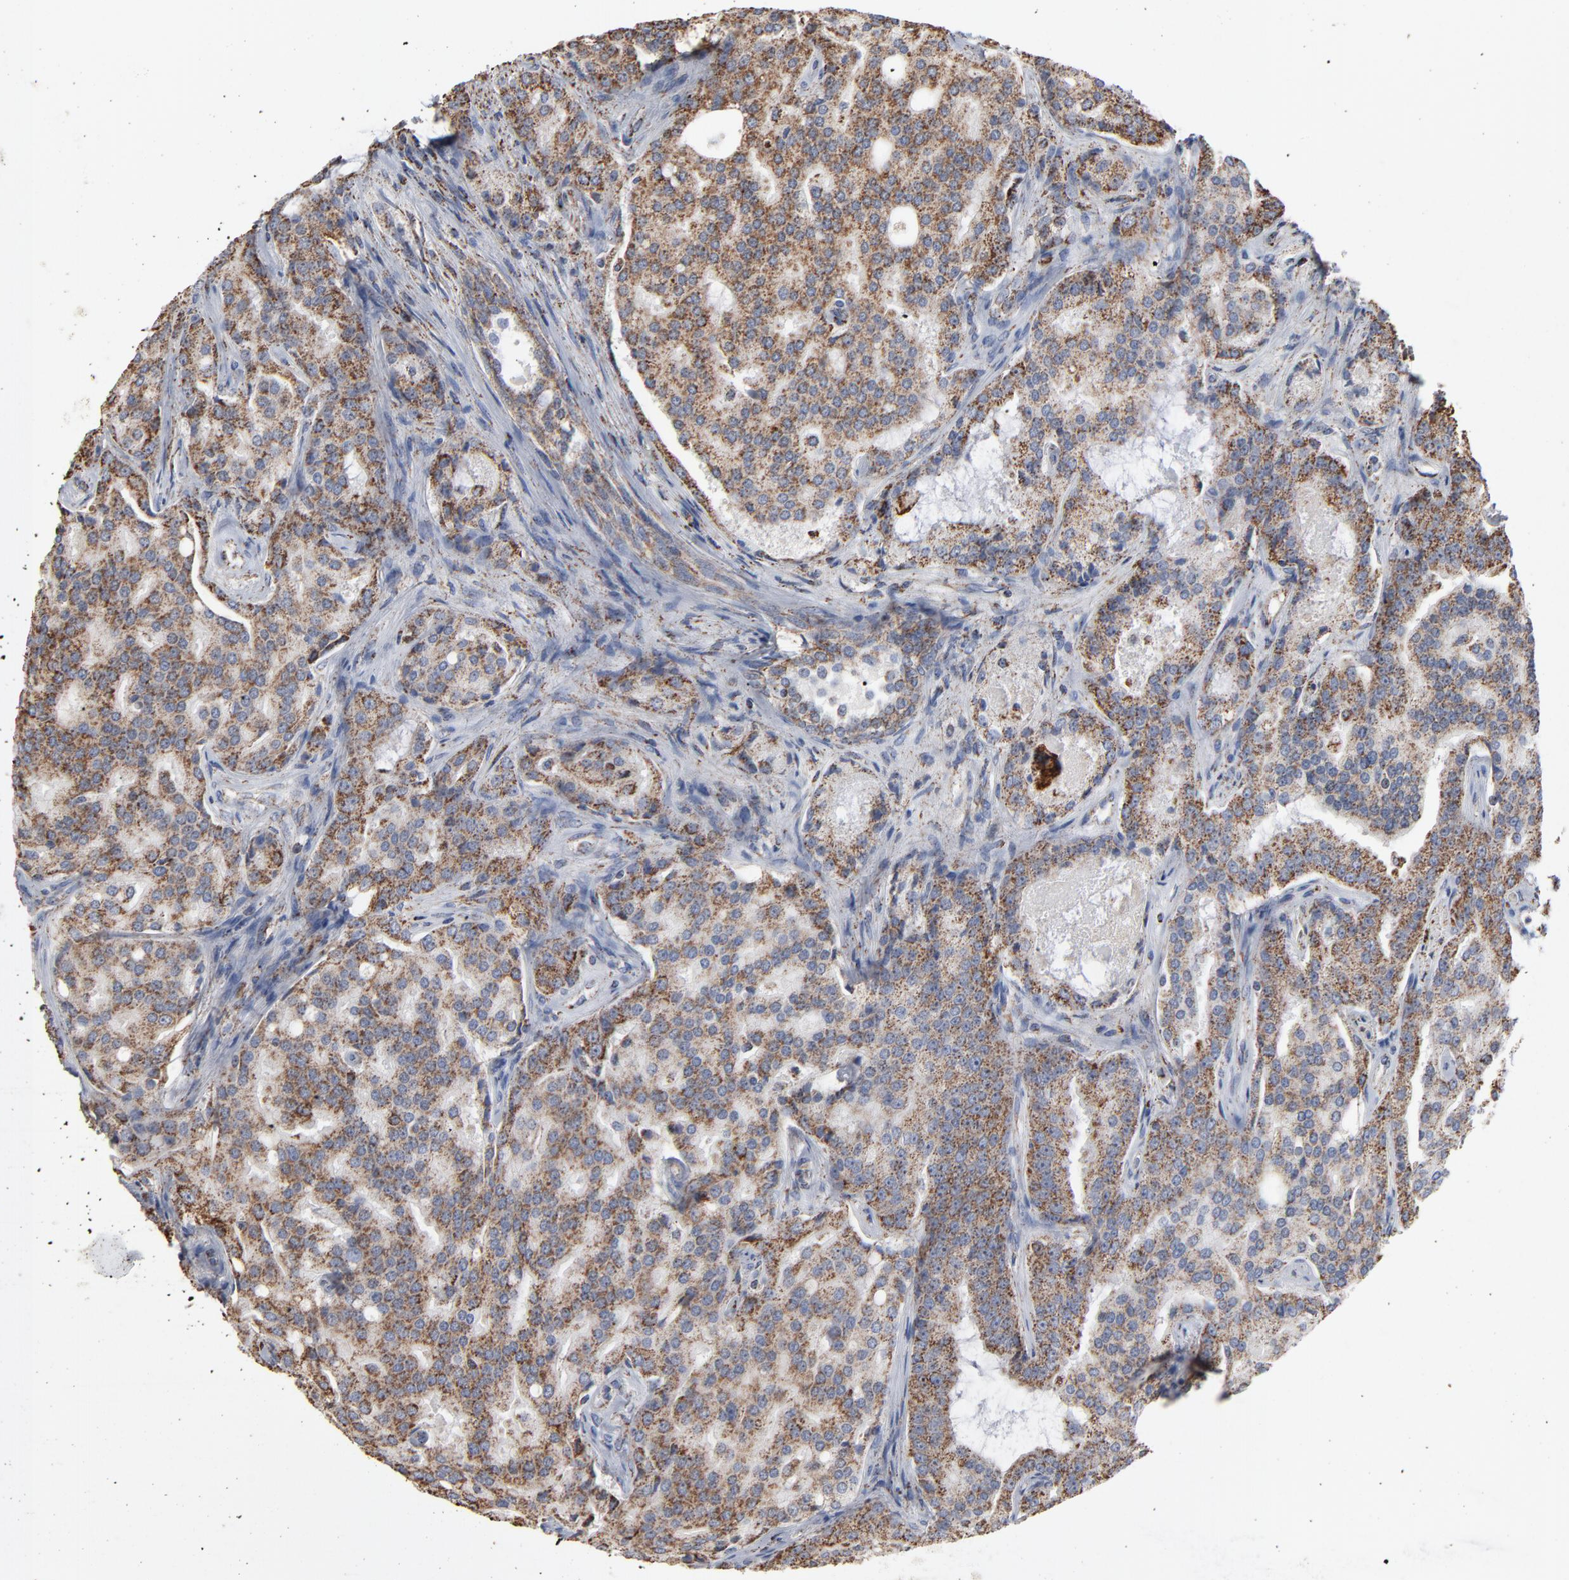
{"staining": {"intensity": "strong", "quantity": ">75%", "location": "cytoplasmic/membranous"}, "tissue": "prostate cancer", "cell_type": "Tumor cells", "image_type": "cancer", "snomed": [{"axis": "morphology", "description": "Adenocarcinoma, High grade"}, {"axis": "topography", "description": "Prostate"}], "caption": "Tumor cells reveal strong cytoplasmic/membranous expression in about >75% of cells in prostate cancer.", "gene": "UQCRC1", "patient": {"sex": "male", "age": 72}}